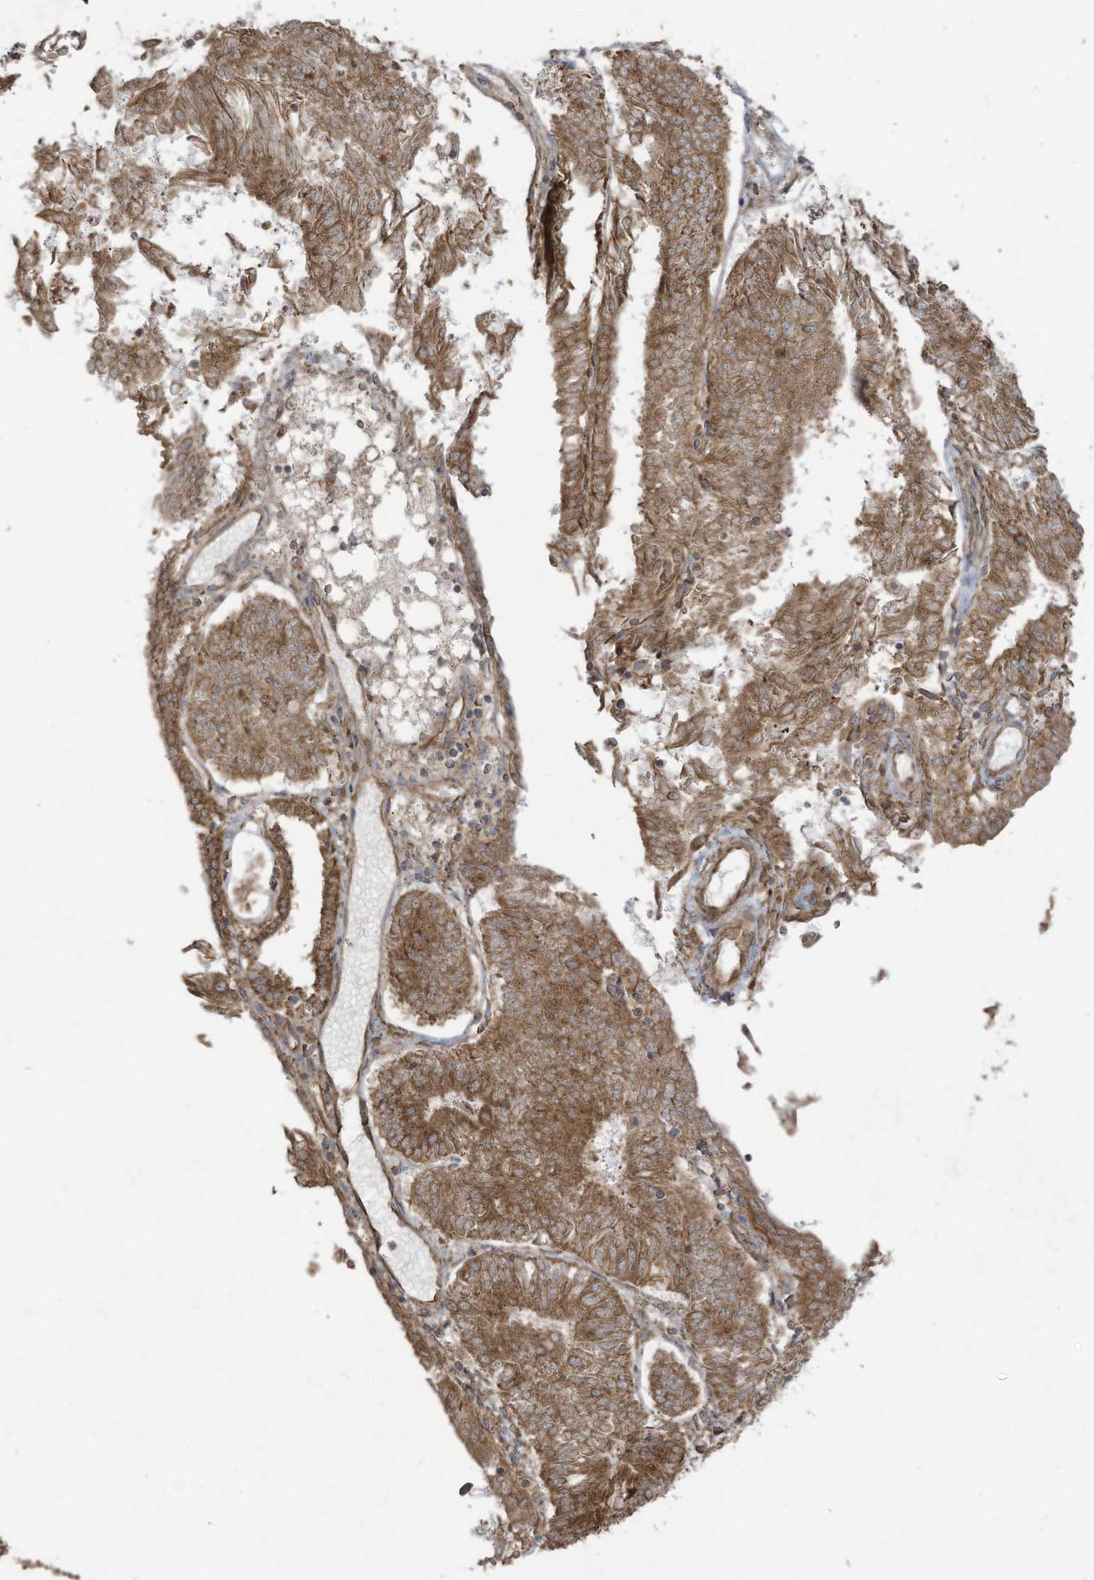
{"staining": {"intensity": "moderate", "quantity": ">75%", "location": "cytoplasmic/membranous"}, "tissue": "endometrial cancer", "cell_type": "Tumor cells", "image_type": "cancer", "snomed": [{"axis": "morphology", "description": "Adenocarcinoma, NOS"}, {"axis": "topography", "description": "Endometrium"}], "caption": "A brown stain highlights moderate cytoplasmic/membranous staining of a protein in endometrial cancer (adenocarcinoma) tumor cells.", "gene": "CGAS", "patient": {"sex": "female", "age": 58}}